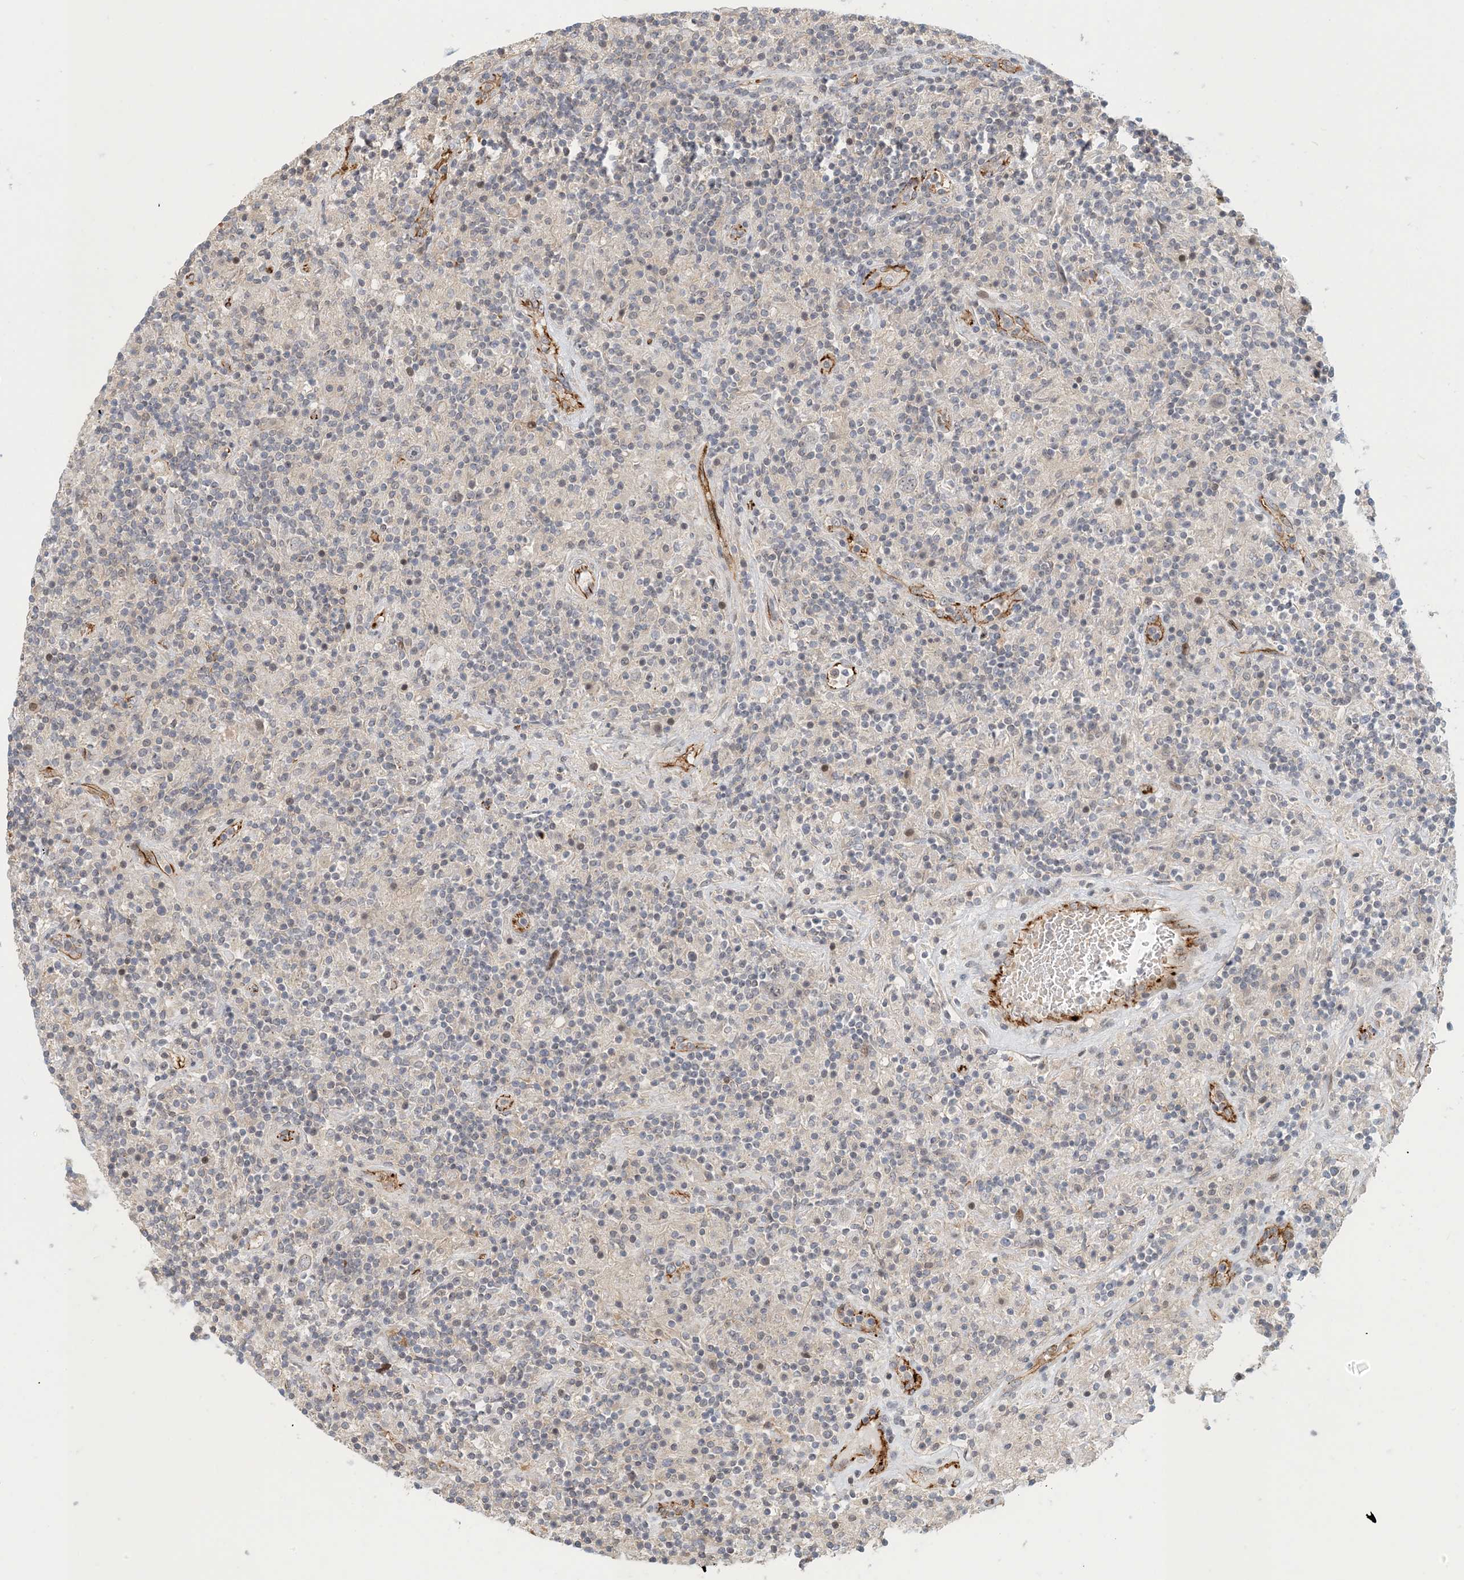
{"staining": {"intensity": "negative", "quantity": "none", "location": "none"}, "tissue": "lymphoma", "cell_type": "Tumor cells", "image_type": "cancer", "snomed": [{"axis": "morphology", "description": "Hodgkin's disease, NOS"}, {"axis": "topography", "description": "Lymph node"}], "caption": "High power microscopy image of an IHC image of lymphoma, revealing no significant staining in tumor cells.", "gene": "MAPKBP1", "patient": {"sex": "male", "age": 70}}